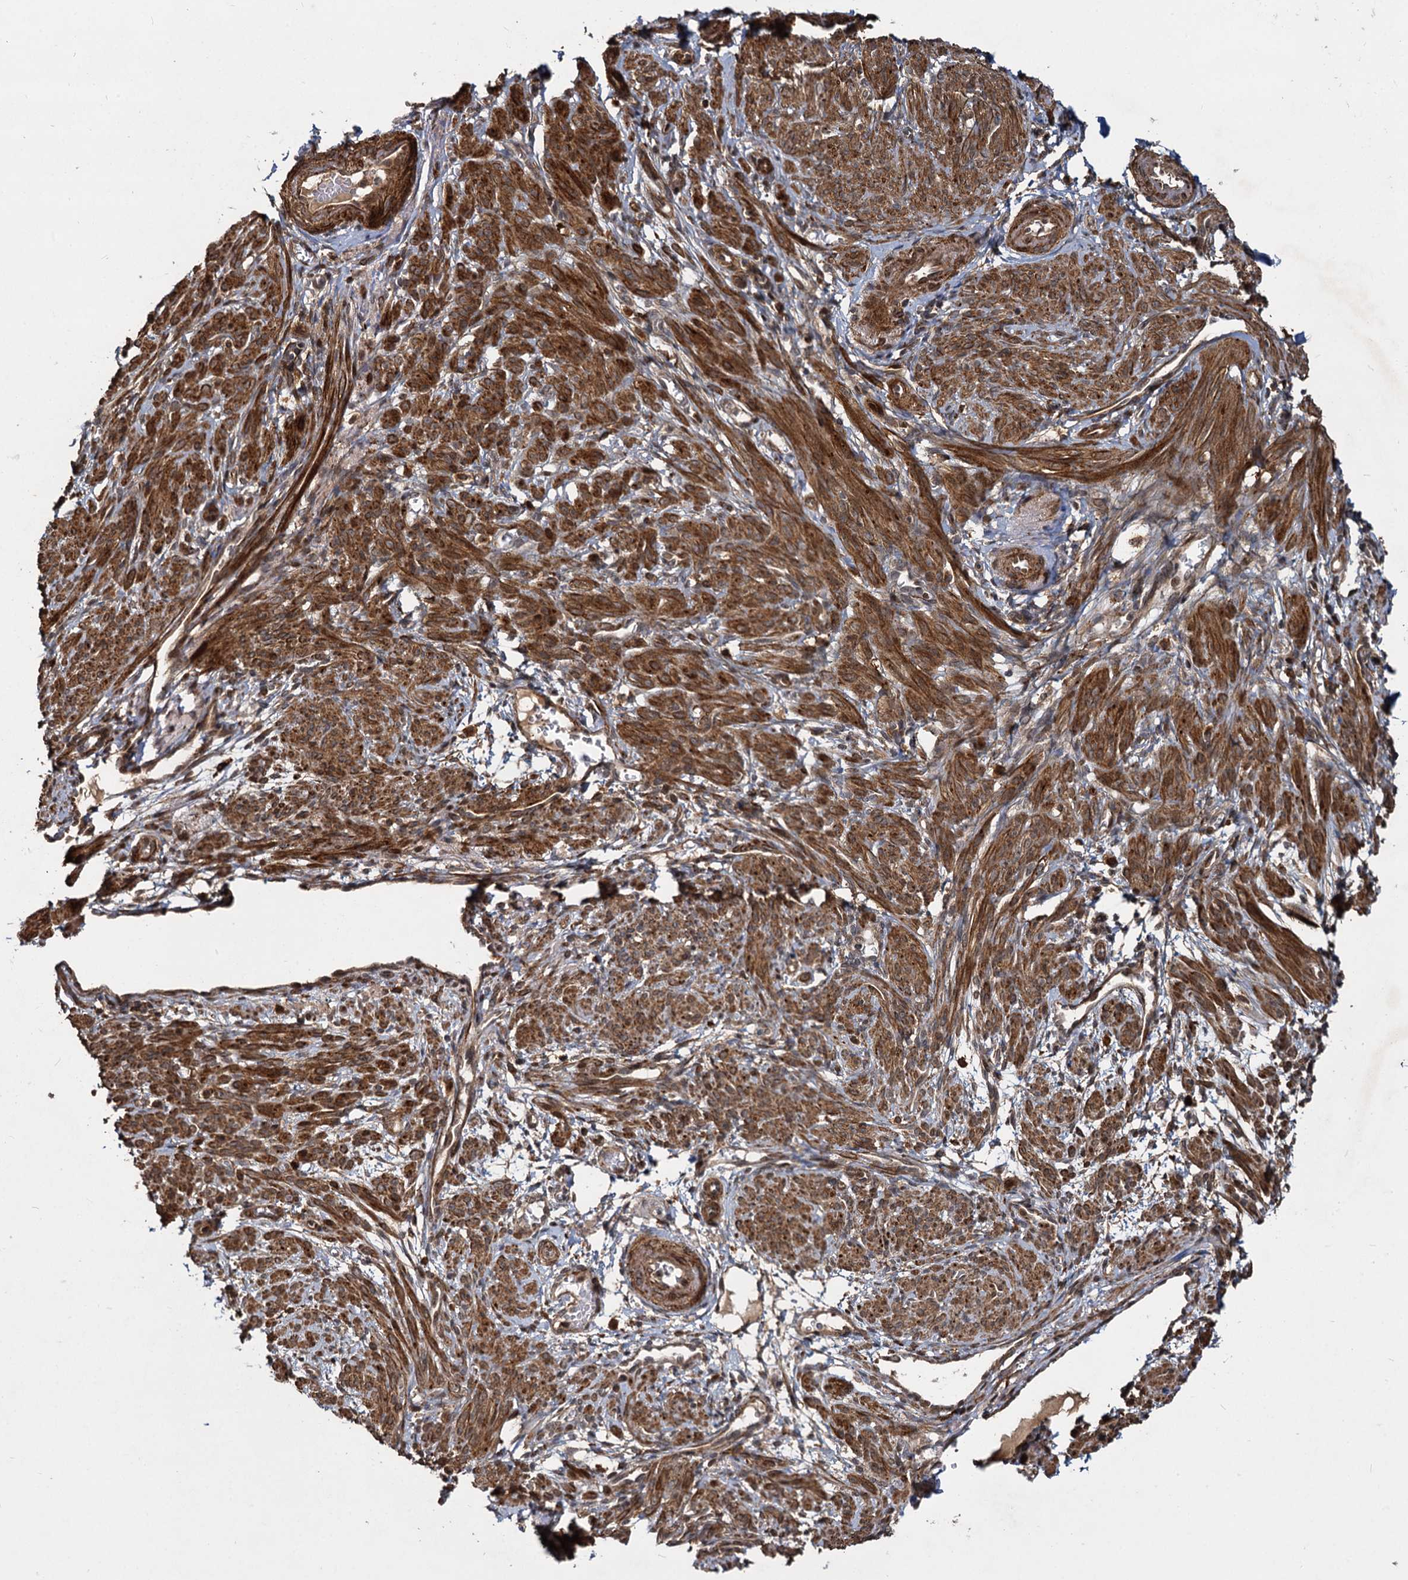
{"staining": {"intensity": "strong", "quantity": ">75%", "location": "cytoplasmic/membranous"}, "tissue": "smooth muscle", "cell_type": "Smooth muscle cells", "image_type": "normal", "snomed": [{"axis": "morphology", "description": "Normal tissue, NOS"}, {"axis": "topography", "description": "Smooth muscle"}], "caption": "Immunohistochemistry (IHC) photomicrograph of unremarkable smooth muscle stained for a protein (brown), which demonstrates high levels of strong cytoplasmic/membranous positivity in about >75% of smooth muscle cells.", "gene": "TRIM23", "patient": {"sex": "female", "age": 39}}